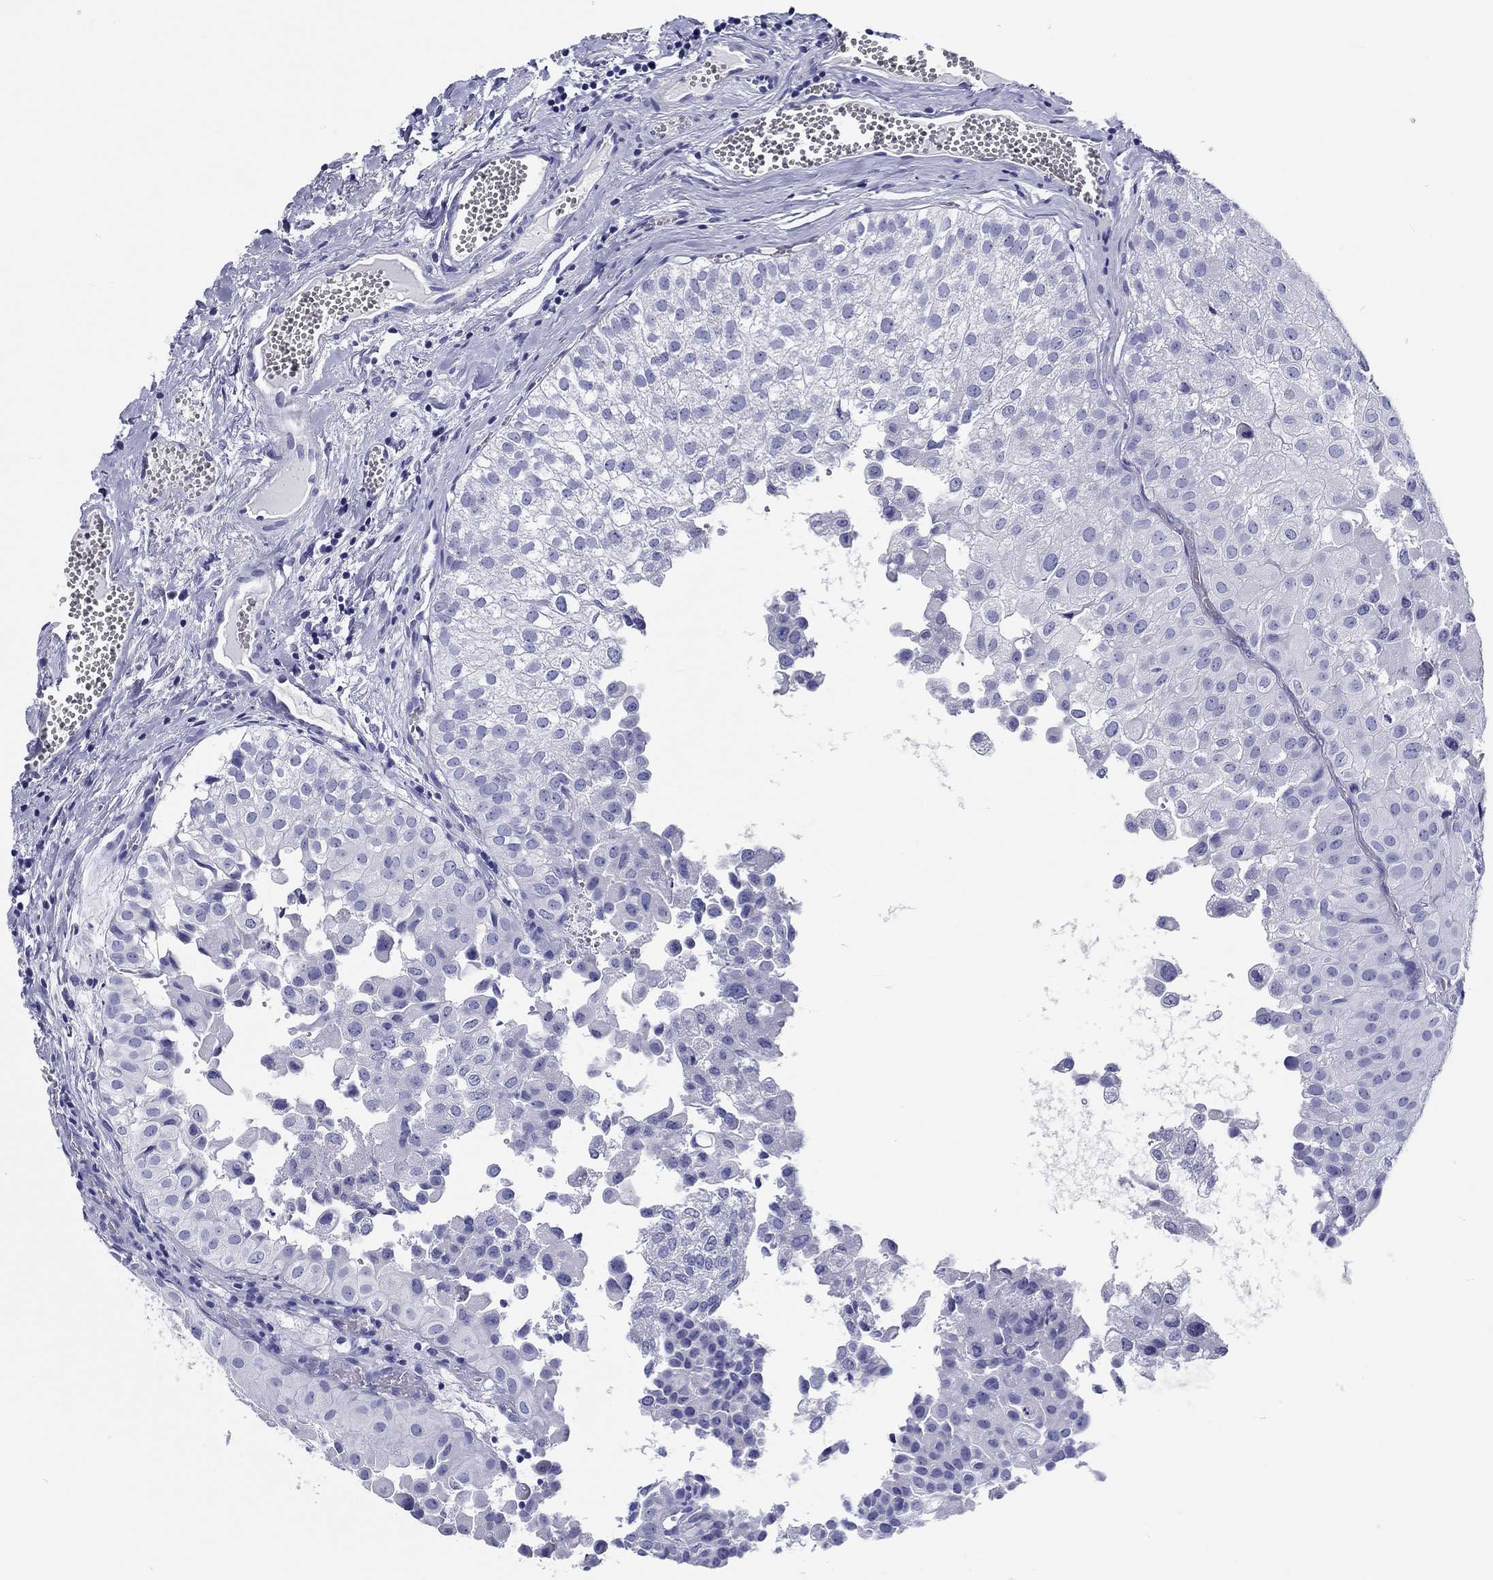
{"staining": {"intensity": "negative", "quantity": "none", "location": "none"}, "tissue": "urothelial cancer", "cell_type": "Tumor cells", "image_type": "cancer", "snomed": [{"axis": "morphology", "description": "Urothelial carcinoma, Low grade"}, {"axis": "topography", "description": "Urinary bladder"}], "caption": "Low-grade urothelial carcinoma was stained to show a protein in brown. There is no significant expression in tumor cells.", "gene": "H1-1", "patient": {"sex": "female", "age": 78}}